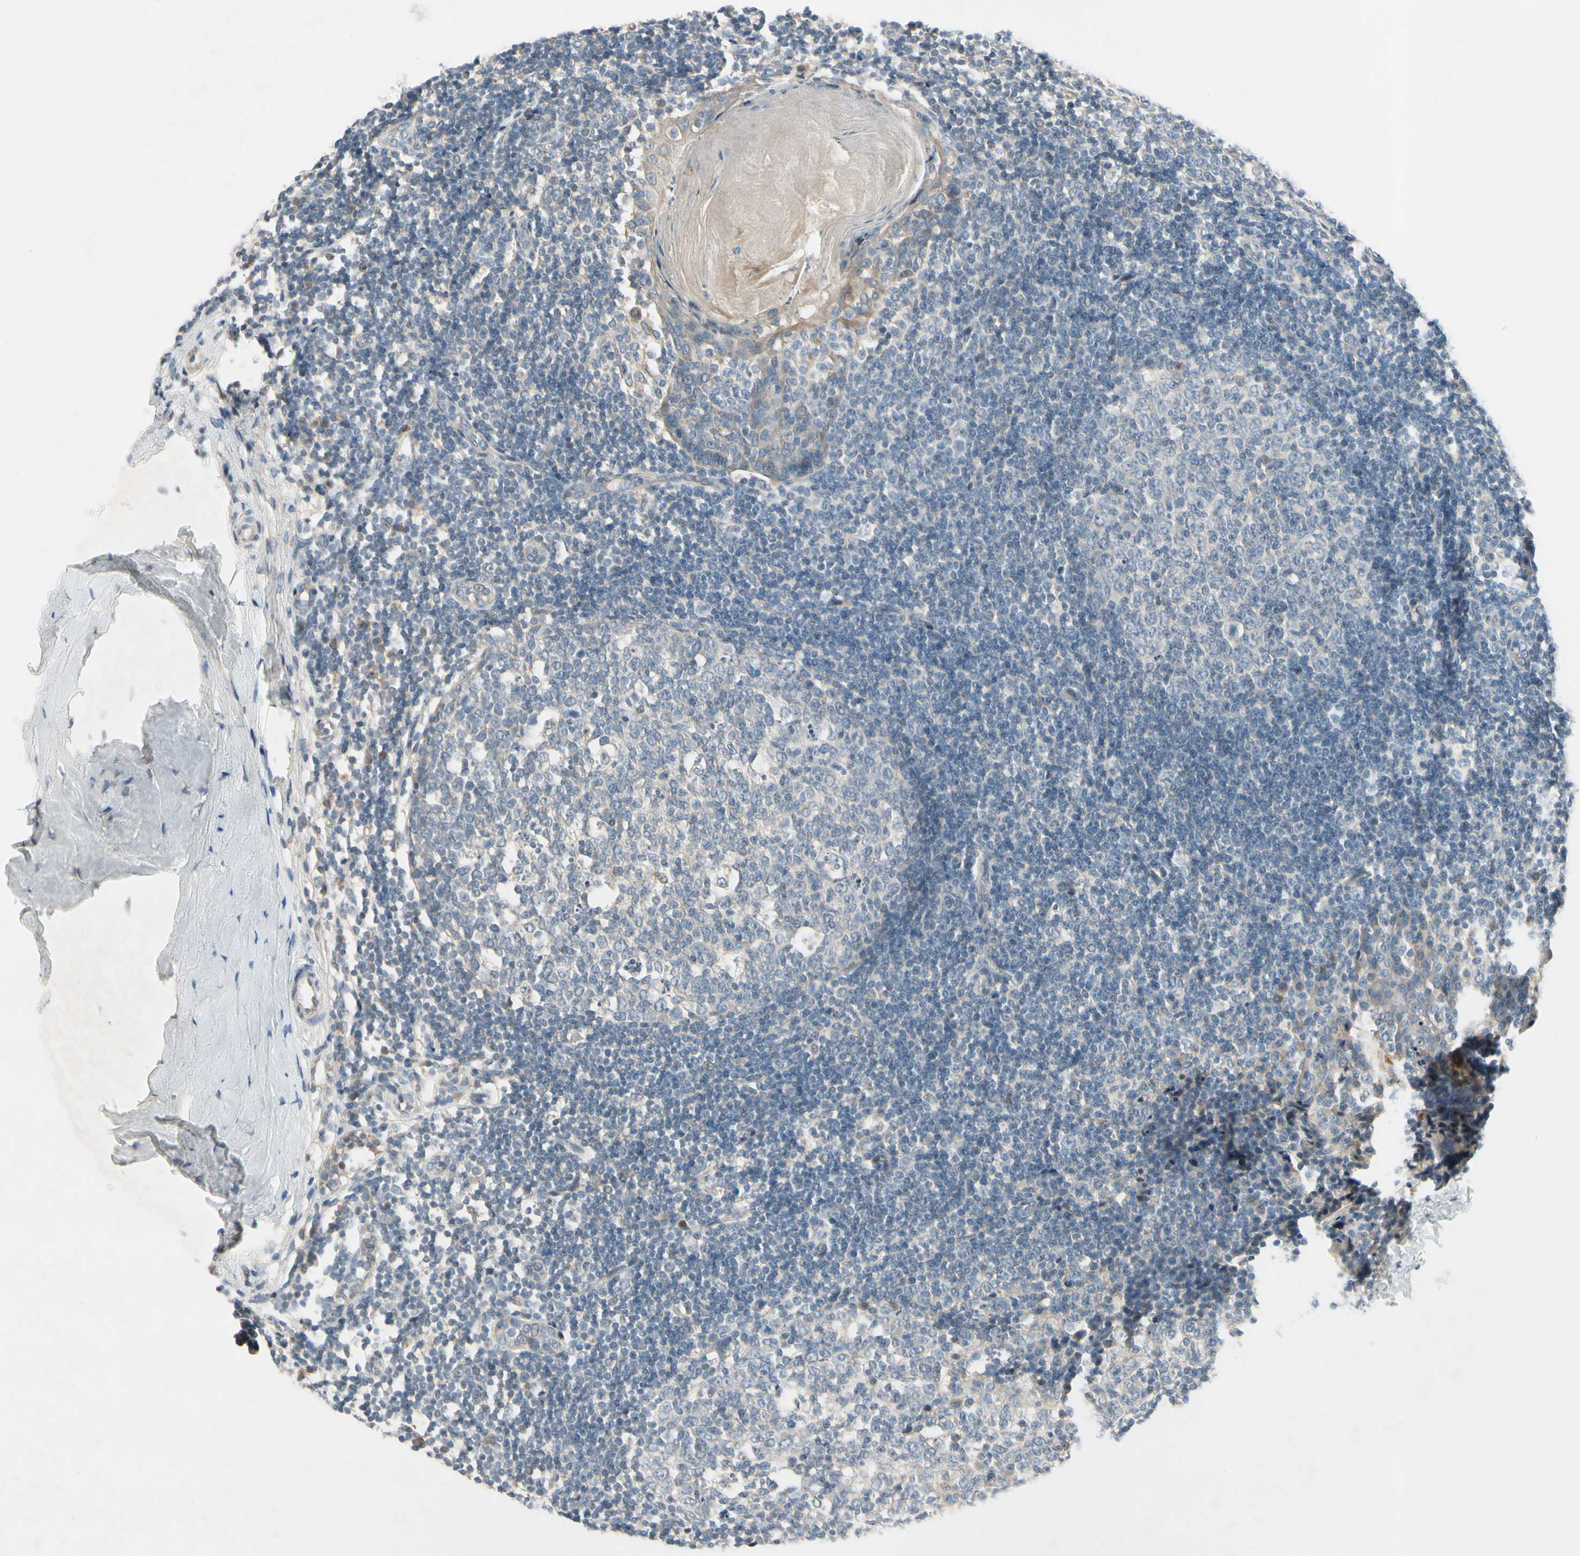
{"staining": {"intensity": "negative", "quantity": "none", "location": "none"}, "tissue": "tonsil", "cell_type": "Germinal center cells", "image_type": "normal", "snomed": [{"axis": "morphology", "description": "Normal tissue, NOS"}, {"axis": "topography", "description": "Tonsil"}], "caption": "This is a image of immunohistochemistry staining of benign tonsil, which shows no staining in germinal center cells.", "gene": "PIP5K1B", "patient": {"sex": "female", "age": 19}}